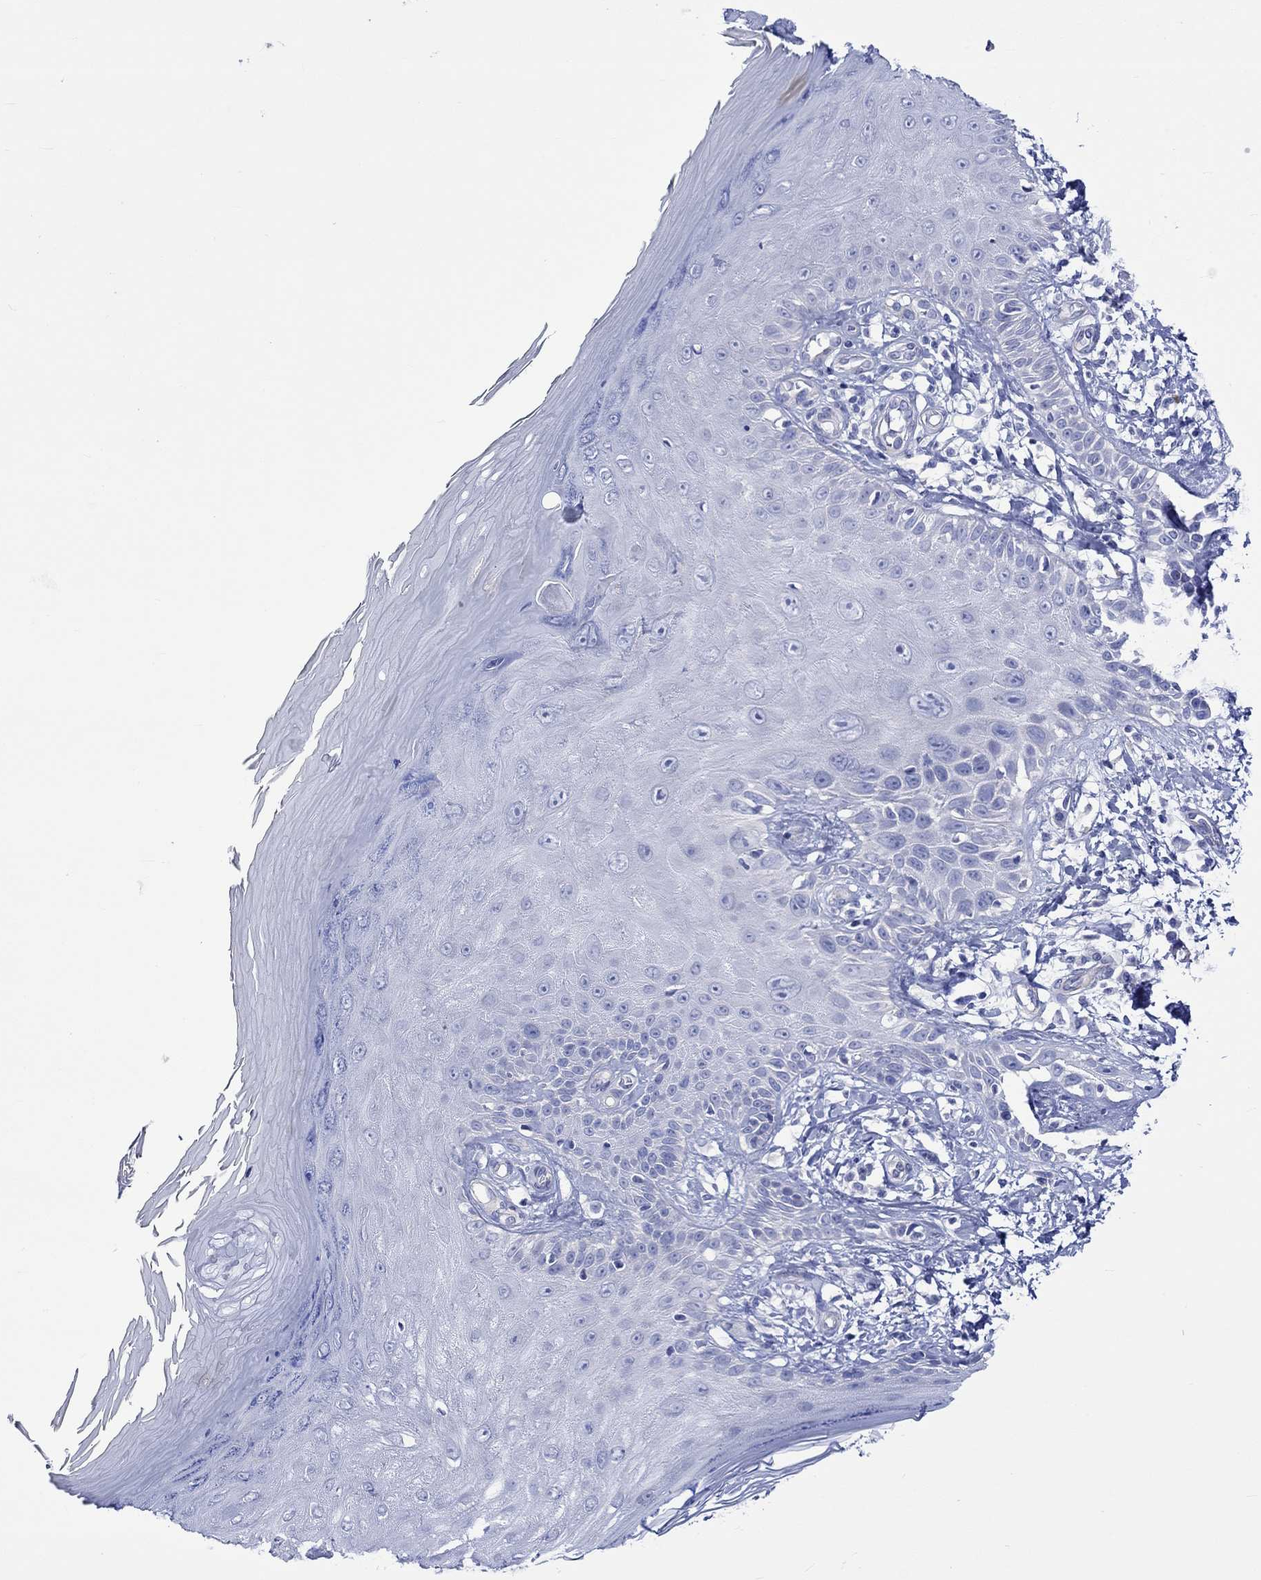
{"staining": {"intensity": "negative", "quantity": "none", "location": "none"}, "tissue": "skin", "cell_type": "Fibroblasts", "image_type": "normal", "snomed": [{"axis": "morphology", "description": "Normal tissue, NOS"}, {"axis": "morphology", "description": "Inflammation, NOS"}, {"axis": "morphology", "description": "Fibrosis, NOS"}, {"axis": "topography", "description": "Skin"}], "caption": "Histopathology image shows no protein staining in fibroblasts of normal skin. The staining is performed using DAB (3,3'-diaminobenzidine) brown chromogen with nuclei counter-stained in using hematoxylin.", "gene": "HARBI1", "patient": {"sex": "male", "age": 71}}